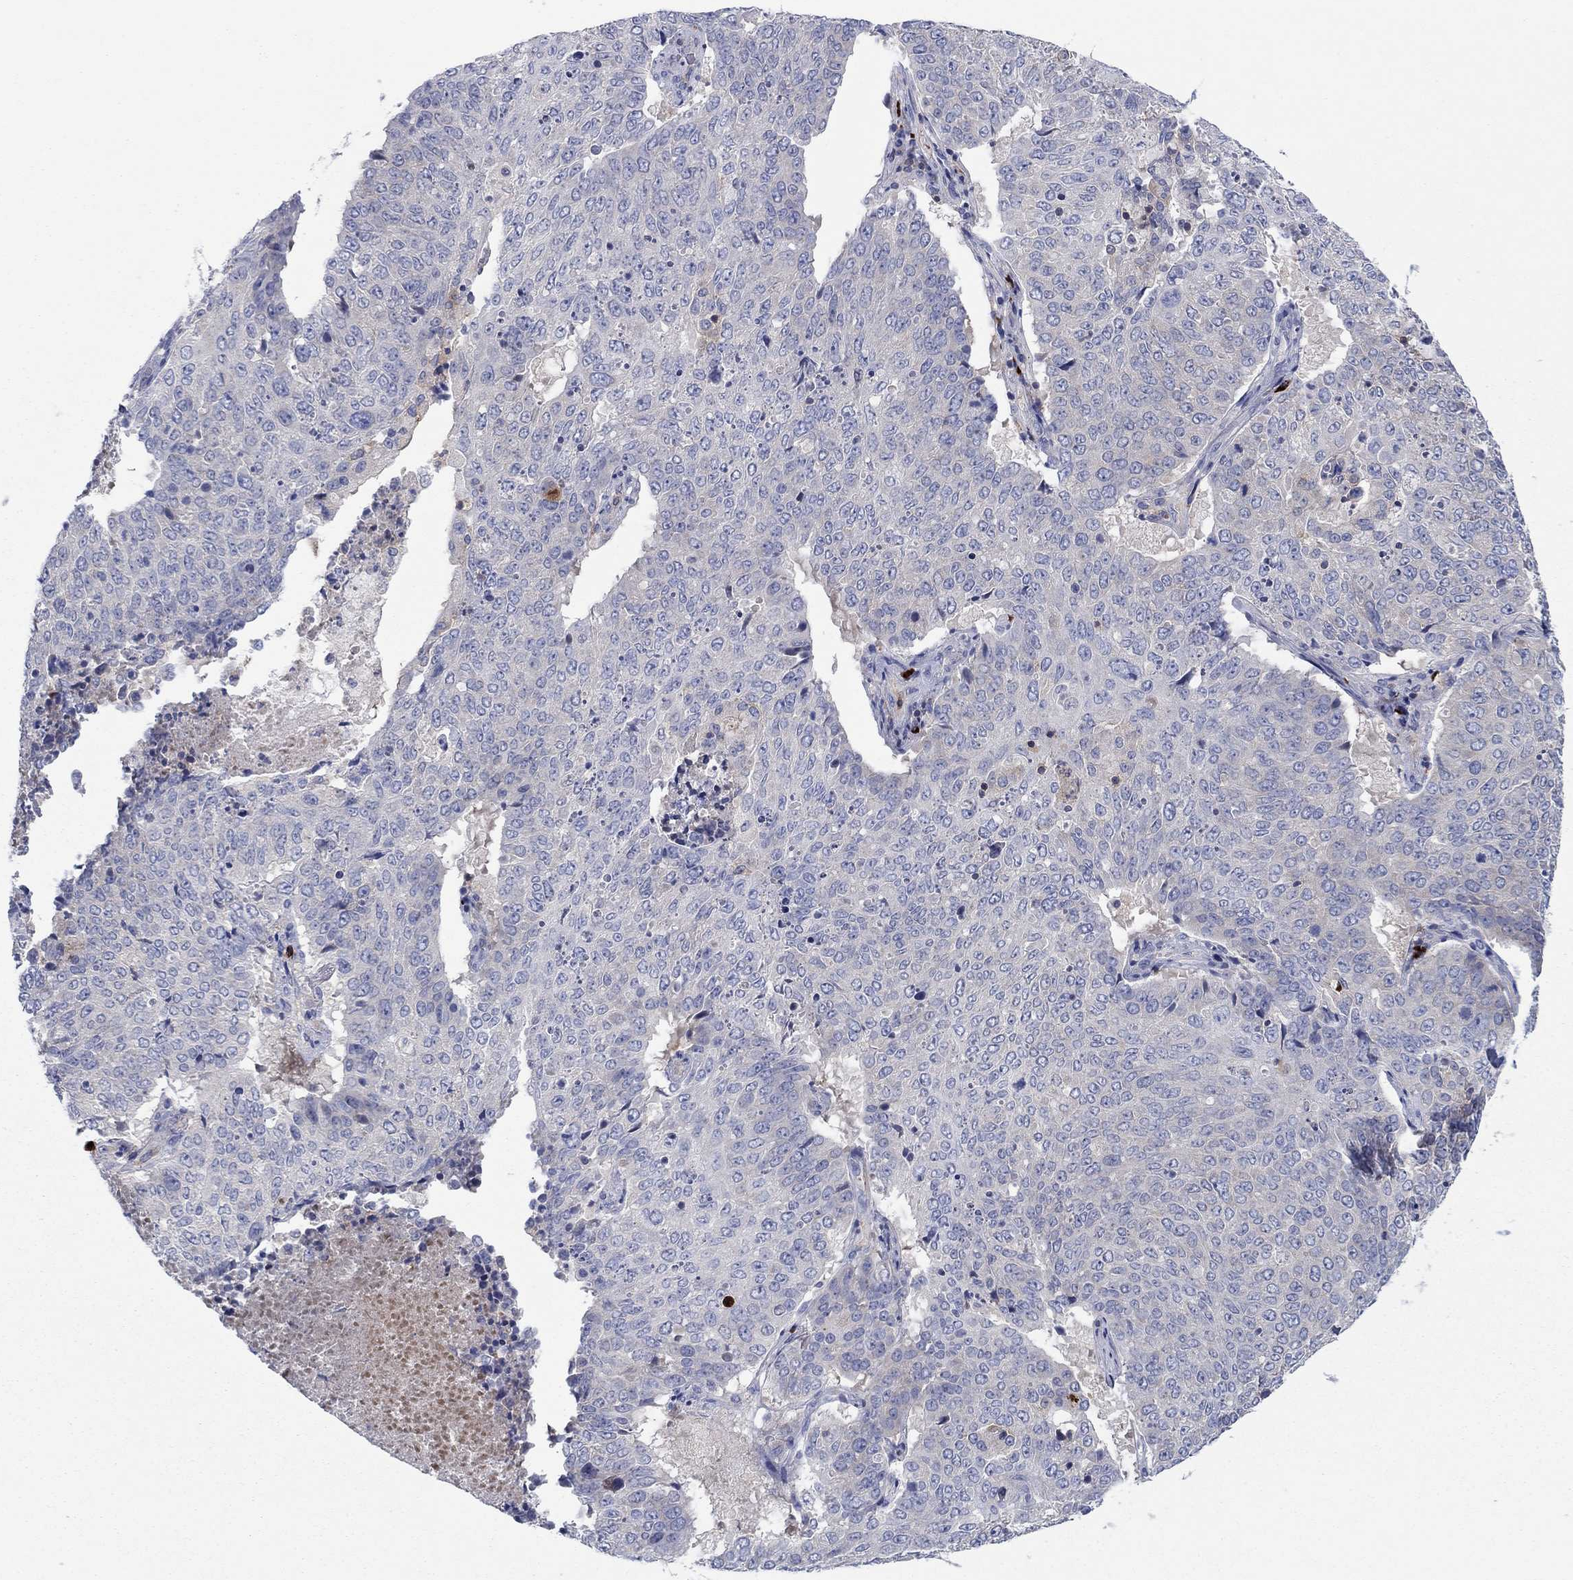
{"staining": {"intensity": "negative", "quantity": "none", "location": "none"}, "tissue": "lung cancer", "cell_type": "Tumor cells", "image_type": "cancer", "snomed": [{"axis": "morphology", "description": "Normal tissue, NOS"}, {"axis": "morphology", "description": "Squamous cell carcinoma, NOS"}, {"axis": "topography", "description": "Bronchus"}, {"axis": "topography", "description": "Lung"}], "caption": "High magnification brightfield microscopy of lung squamous cell carcinoma stained with DAB (3,3'-diaminobenzidine) (brown) and counterstained with hematoxylin (blue): tumor cells show no significant positivity. (DAB (3,3'-diaminobenzidine) immunohistochemistry (IHC), high magnification).", "gene": "PVR", "patient": {"sex": "male", "age": 64}}